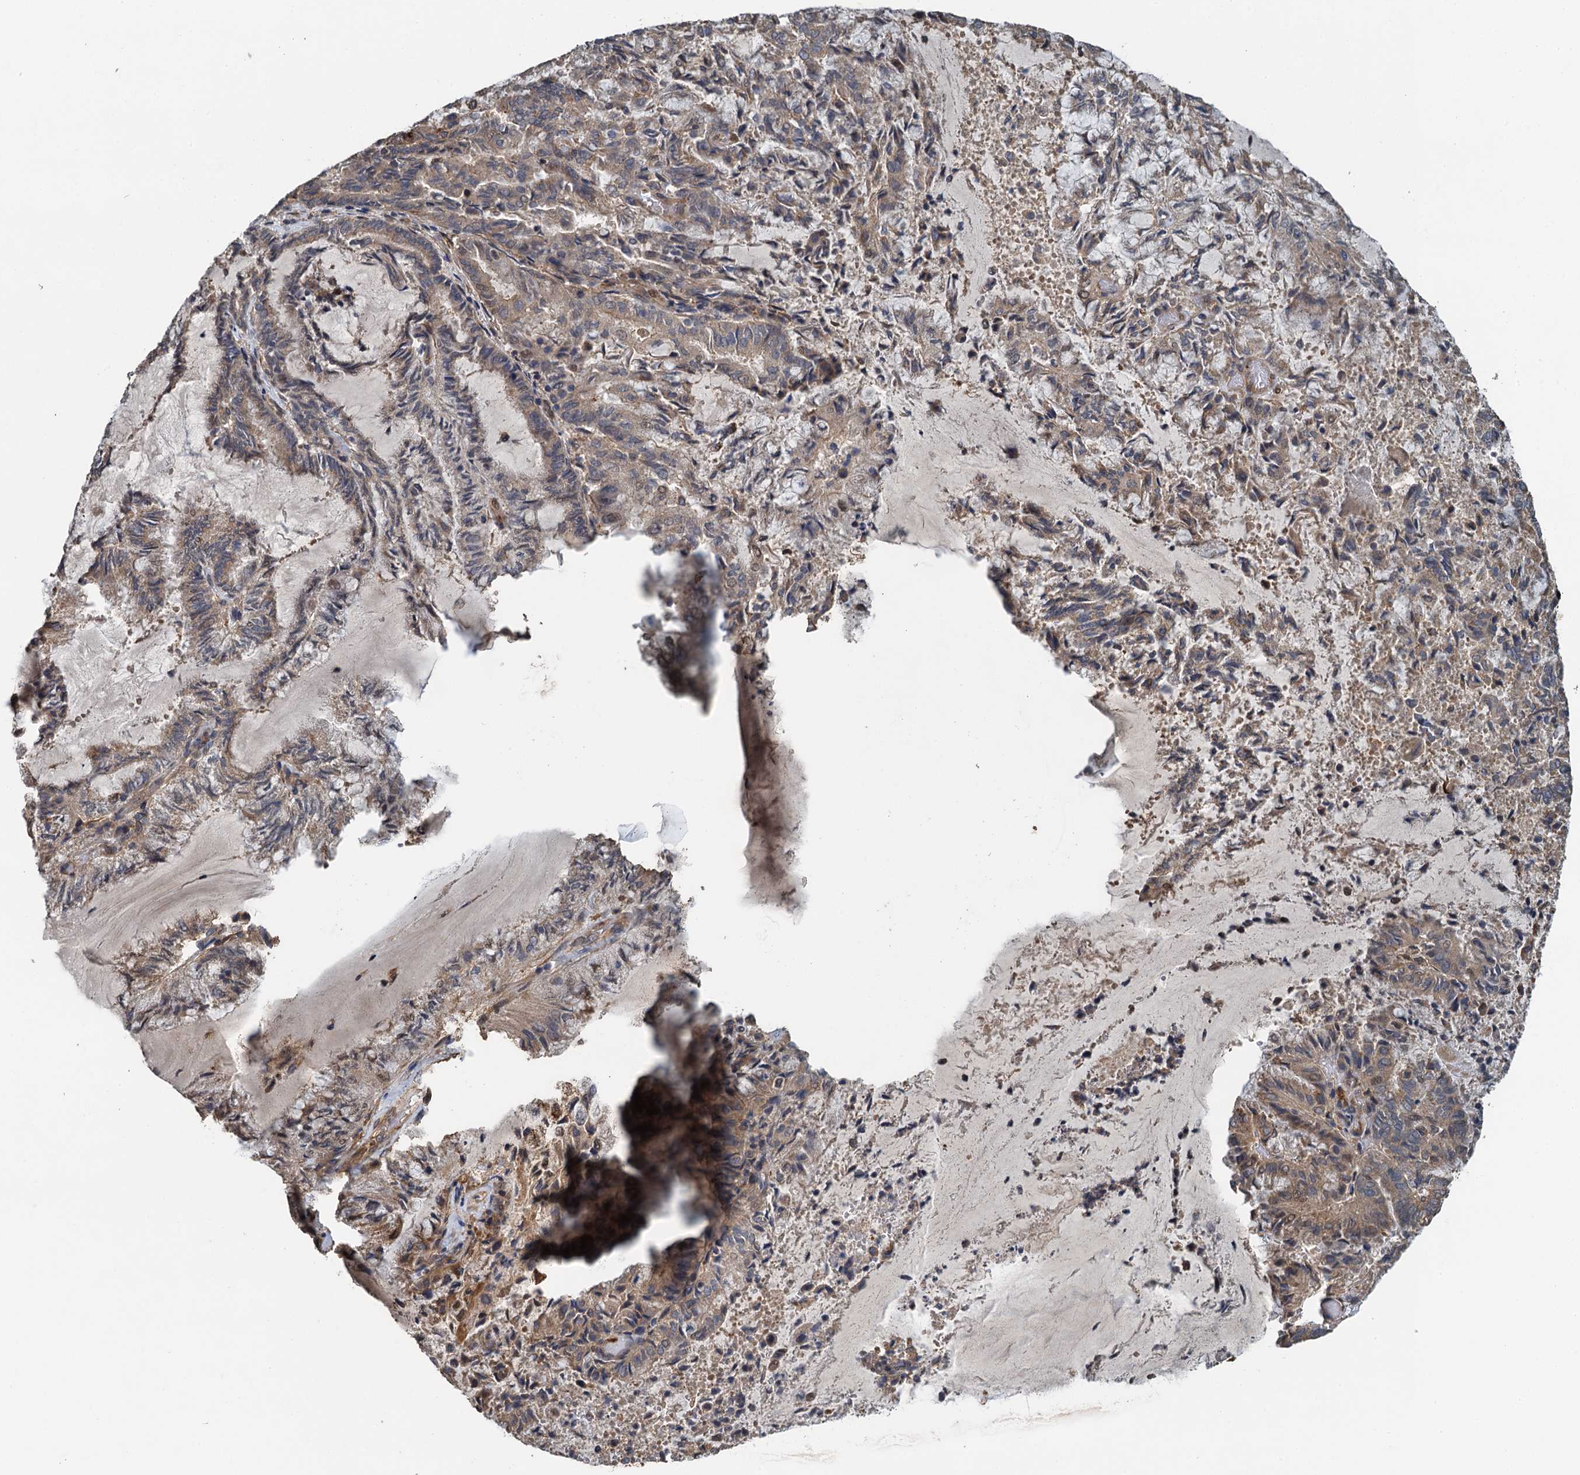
{"staining": {"intensity": "weak", "quantity": ">75%", "location": "cytoplasmic/membranous"}, "tissue": "endometrial cancer", "cell_type": "Tumor cells", "image_type": "cancer", "snomed": [{"axis": "morphology", "description": "Adenocarcinoma, NOS"}, {"axis": "topography", "description": "Endometrium"}], "caption": "DAB immunohistochemical staining of human endometrial adenocarcinoma demonstrates weak cytoplasmic/membranous protein expression in approximately >75% of tumor cells.", "gene": "MEAK7", "patient": {"sex": "female", "age": 80}}